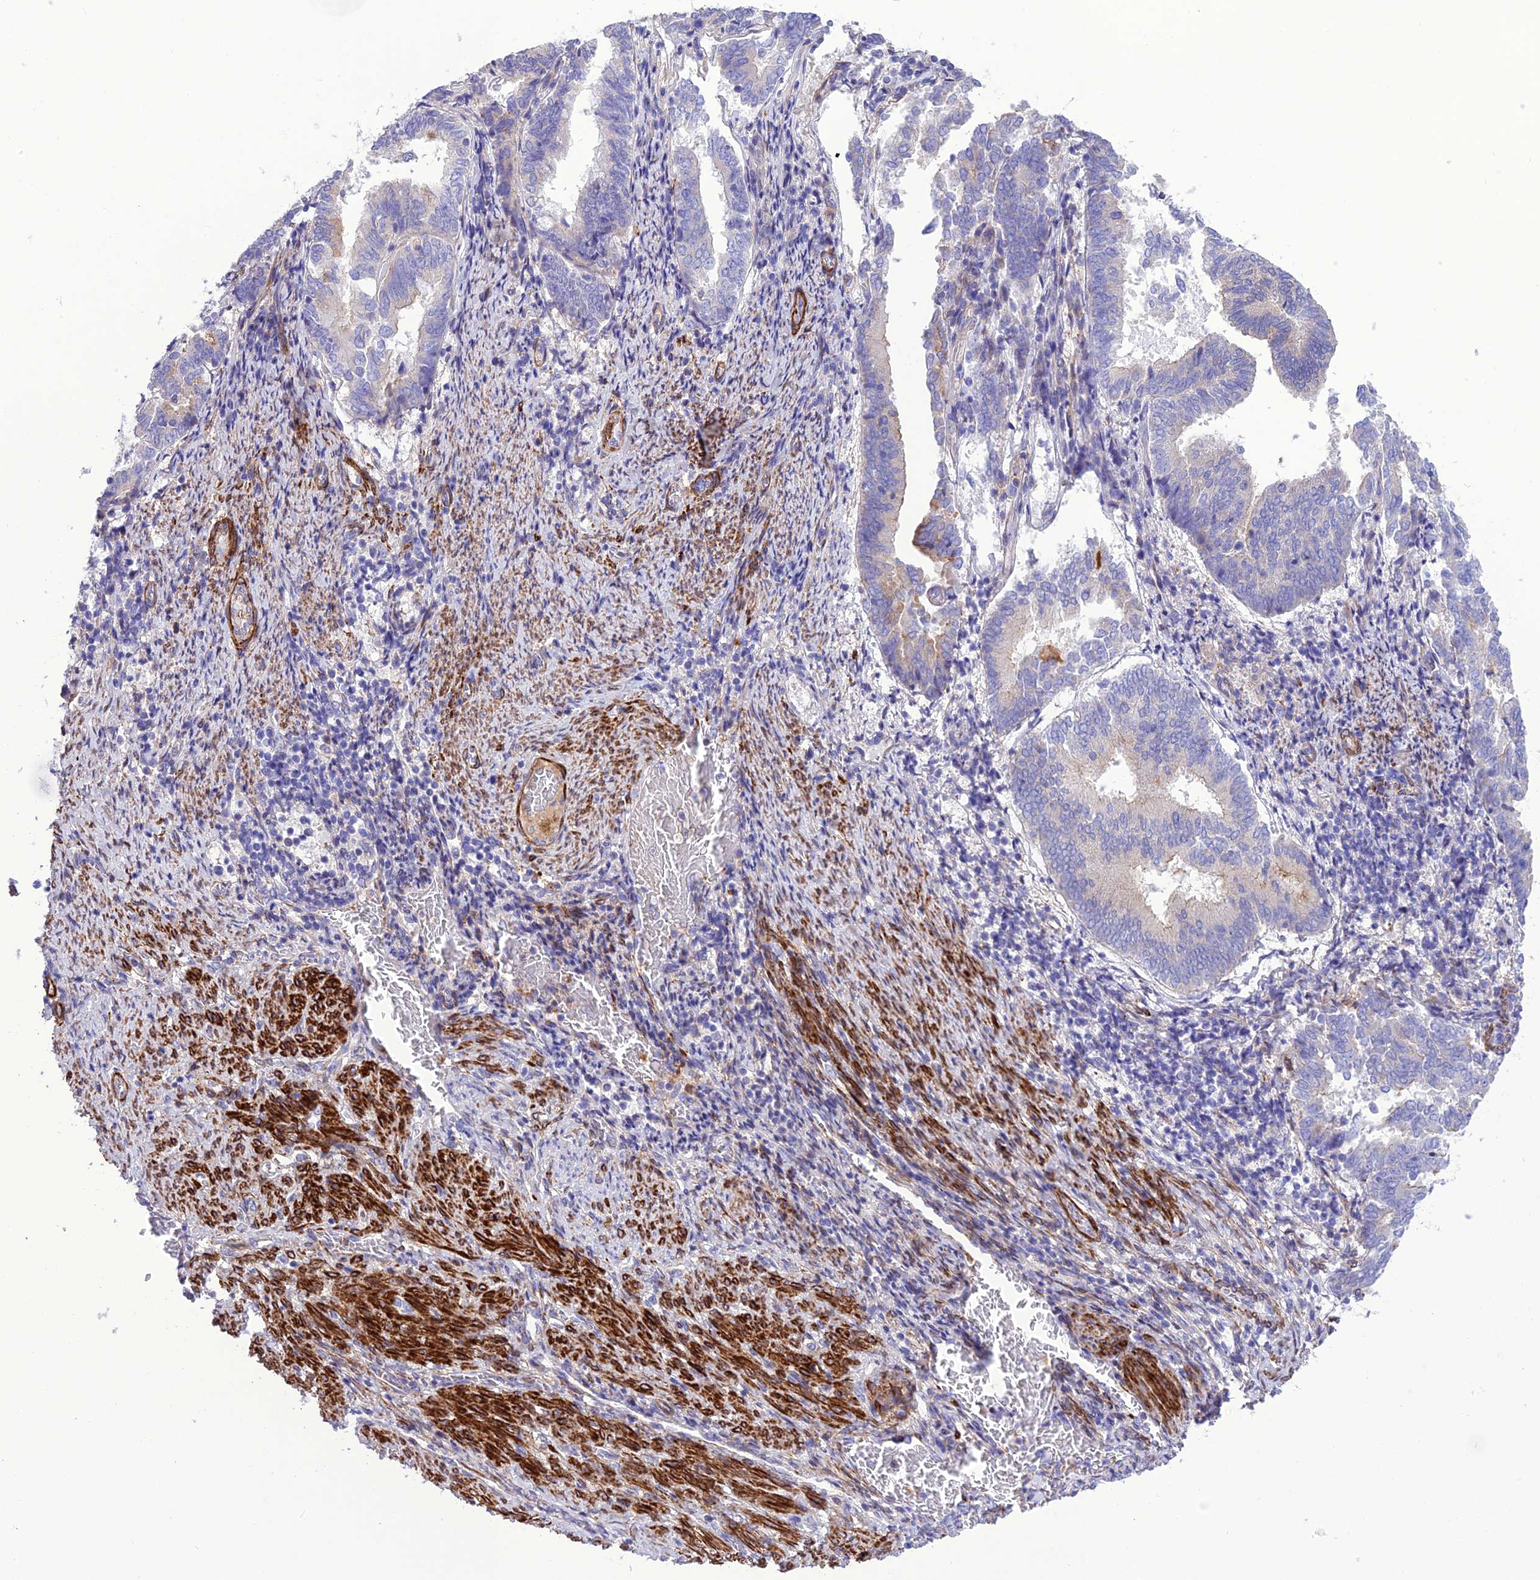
{"staining": {"intensity": "negative", "quantity": "none", "location": "none"}, "tissue": "endometrial cancer", "cell_type": "Tumor cells", "image_type": "cancer", "snomed": [{"axis": "morphology", "description": "Adenocarcinoma, NOS"}, {"axis": "topography", "description": "Endometrium"}], "caption": "Immunohistochemical staining of endometrial cancer shows no significant staining in tumor cells.", "gene": "FRA10AC1", "patient": {"sex": "female", "age": 80}}